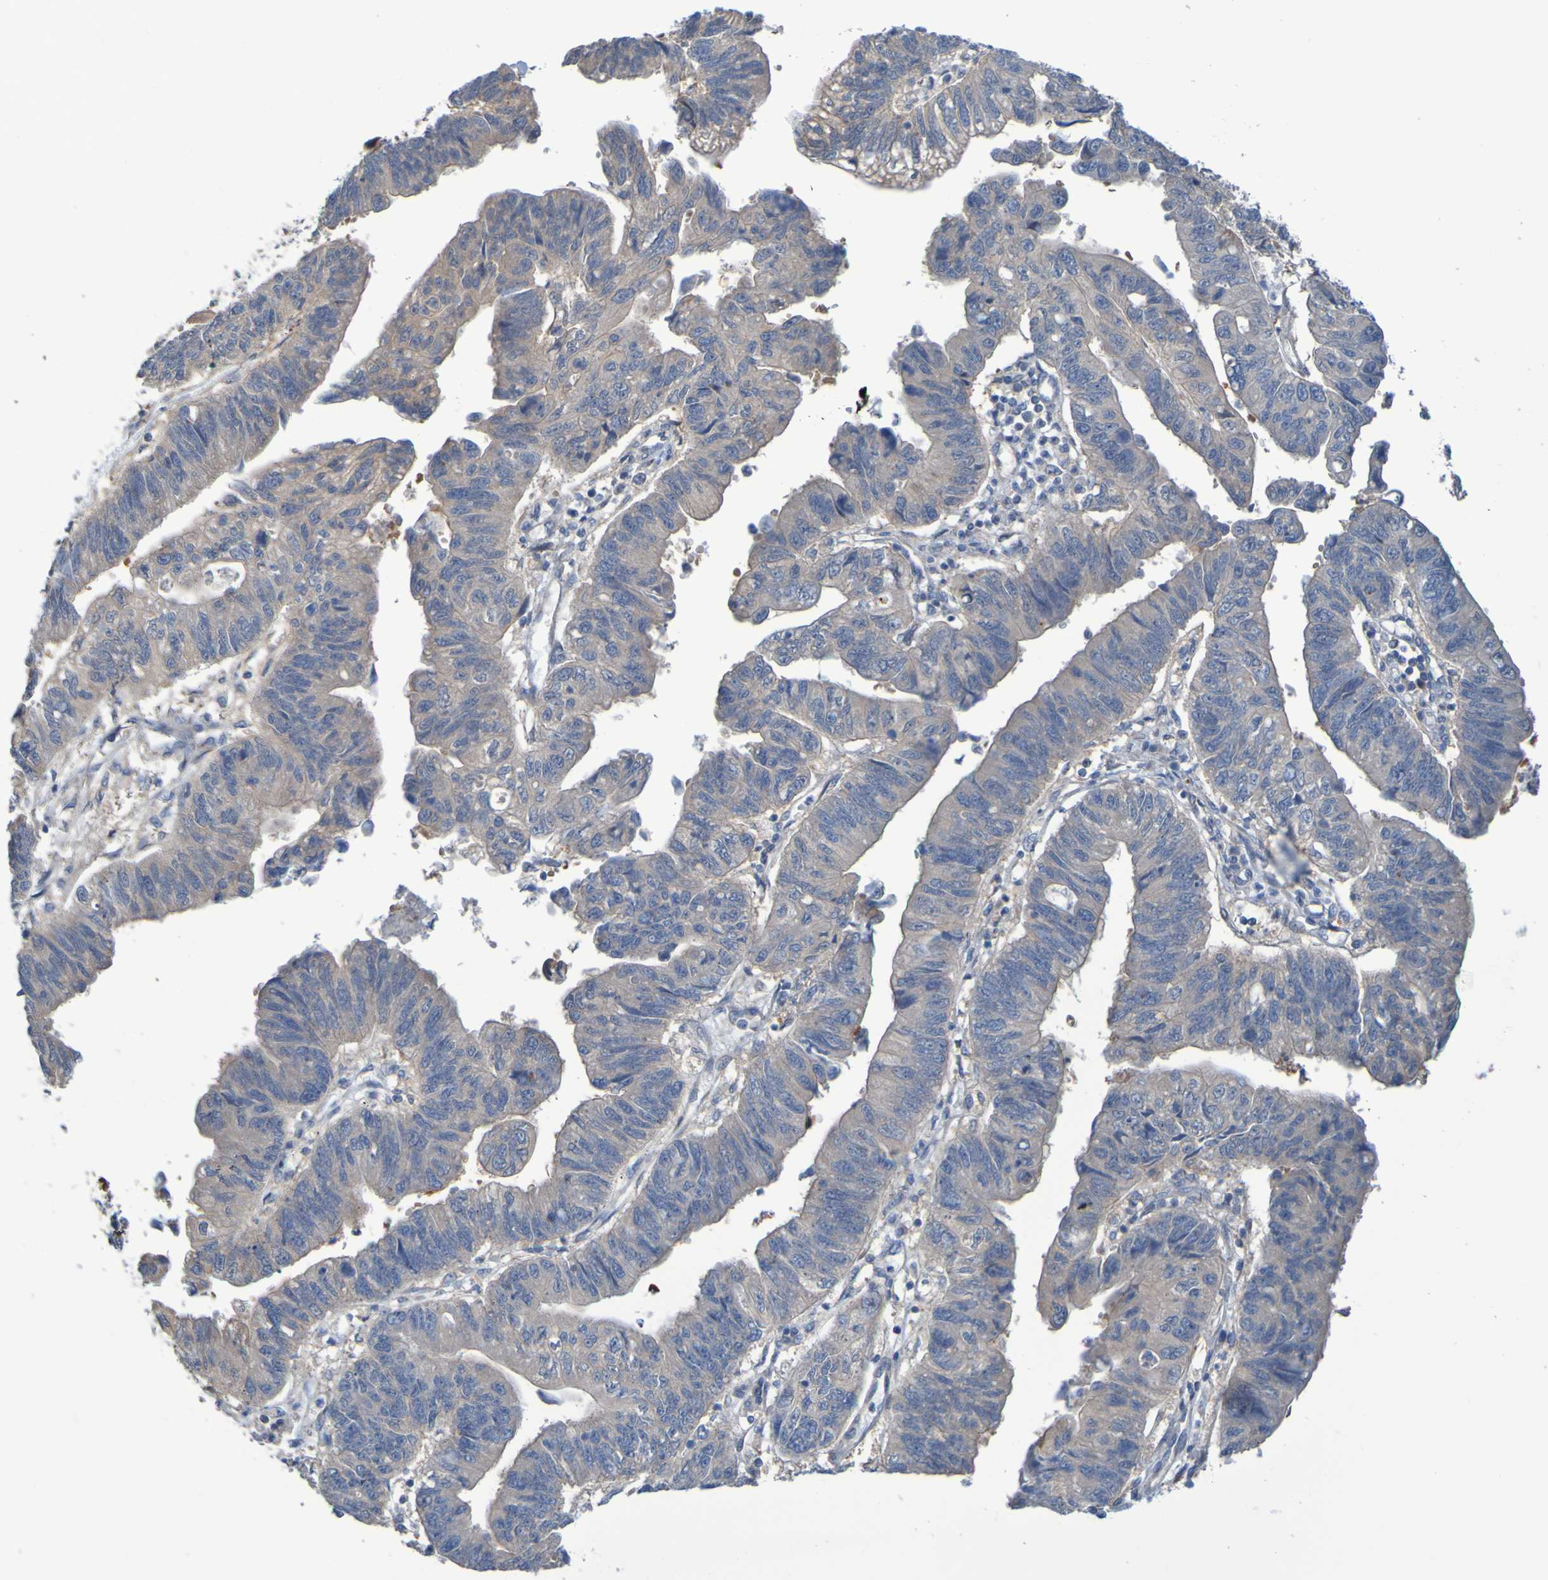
{"staining": {"intensity": "weak", "quantity": "25%-75%", "location": "cytoplasmic/membranous"}, "tissue": "stomach cancer", "cell_type": "Tumor cells", "image_type": "cancer", "snomed": [{"axis": "morphology", "description": "Adenocarcinoma, NOS"}, {"axis": "topography", "description": "Stomach"}], "caption": "This photomicrograph displays stomach cancer stained with immunohistochemistry to label a protein in brown. The cytoplasmic/membranous of tumor cells show weak positivity for the protein. Nuclei are counter-stained blue.", "gene": "NPRL3", "patient": {"sex": "male", "age": 59}}